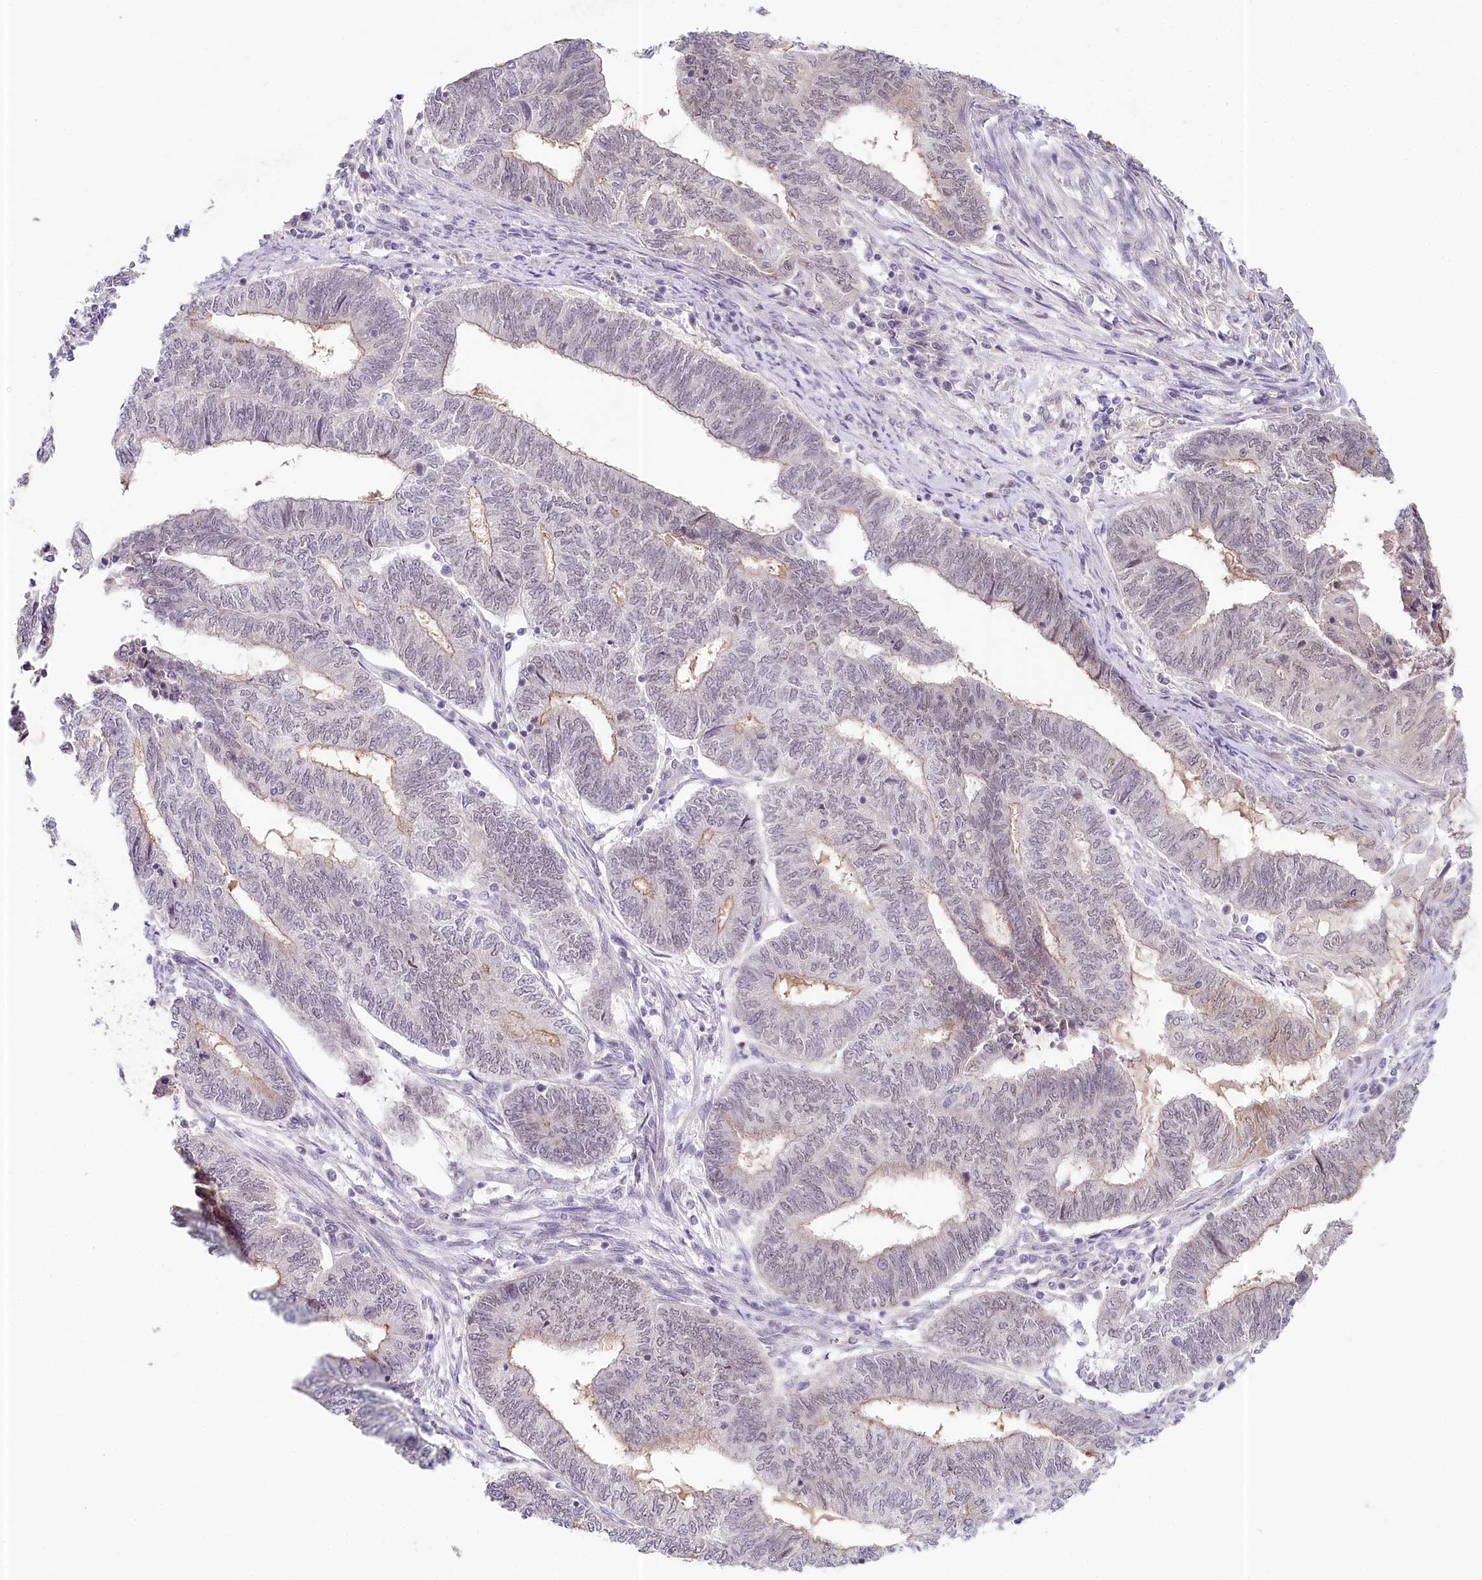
{"staining": {"intensity": "weak", "quantity": "<25%", "location": "cytoplasmic/membranous"}, "tissue": "endometrial cancer", "cell_type": "Tumor cells", "image_type": "cancer", "snomed": [{"axis": "morphology", "description": "Adenocarcinoma, NOS"}, {"axis": "topography", "description": "Uterus"}, {"axis": "topography", "description": "Endometrium"}], "caption": "Endometrial cancer (adenocarcinoma) was stained to show a protein in brown. There is no significant expression in tumor cells. (Immunohistochemistry (ihc), brightfield microscopy, high magnification).", "gene": "AMTN", "patient": {"sex": "female", "age": 70}}